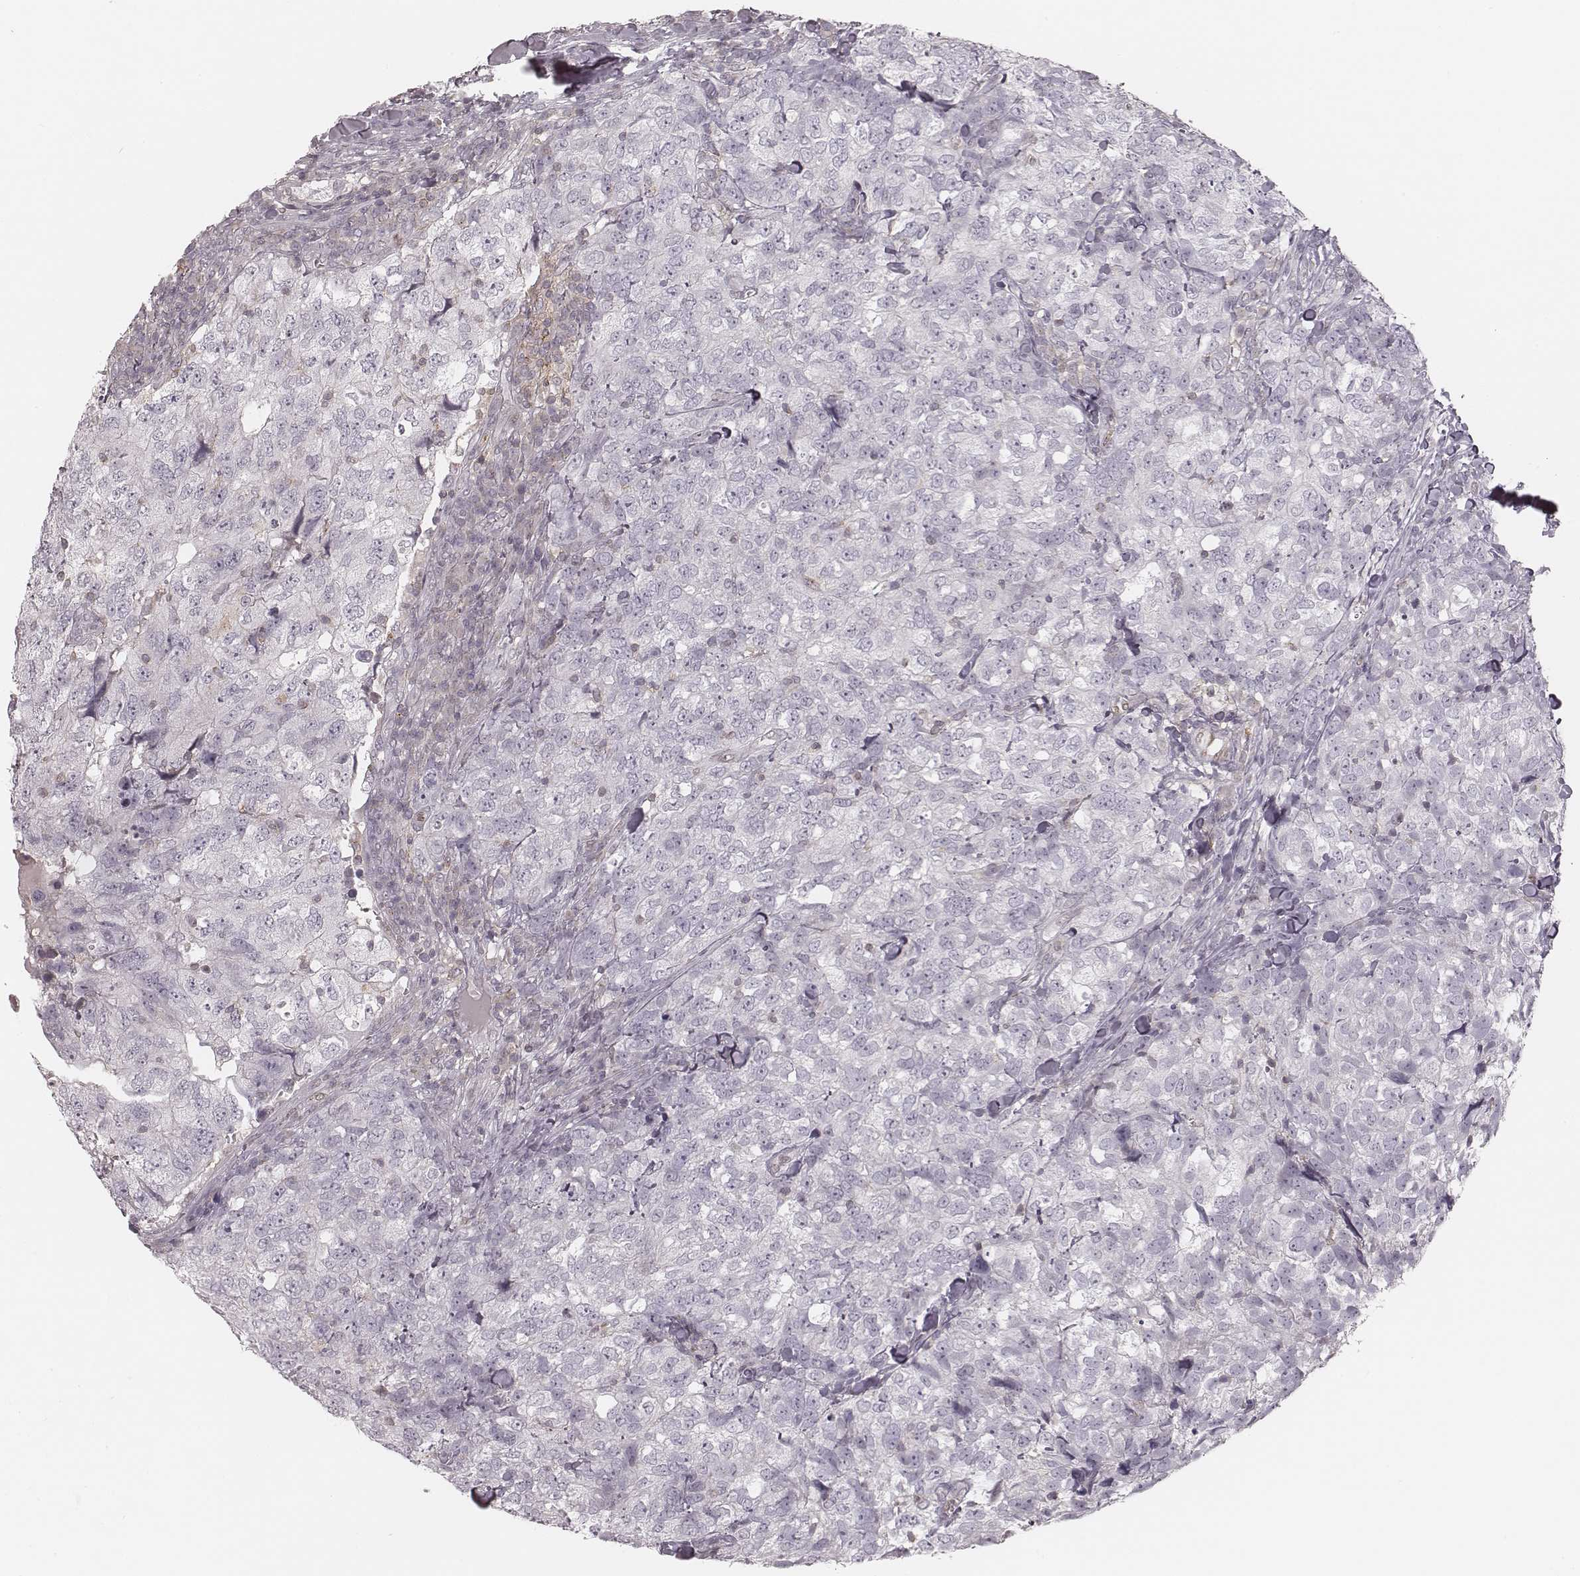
{"staining": {"intensity": "negative", "quantity": "none", "location": "none"}, "tissue": "breast cancer", "cell_type": "Tumor cells", "image_type": "cancer", "snomed": [{"axis": "morphology", "description": "Duct carcinoma"}, {"axis": "topography", "description": "Breast"}], "caption": "This micrograph is of breast invasive ductal carcinoma stained with IHC to label a protein in brown with the nuclei are counter-stained blue. There is no staining in tumor cells. (Stains: DAB (3,3'-diaminobenzidine) immunohistochemistry (IHC) with hematoxylin counter stain, Microscopy: brightfield microscopy at high magnification).", "gene": "MSX1", "patient": {"sex": "female", "age": 30}}